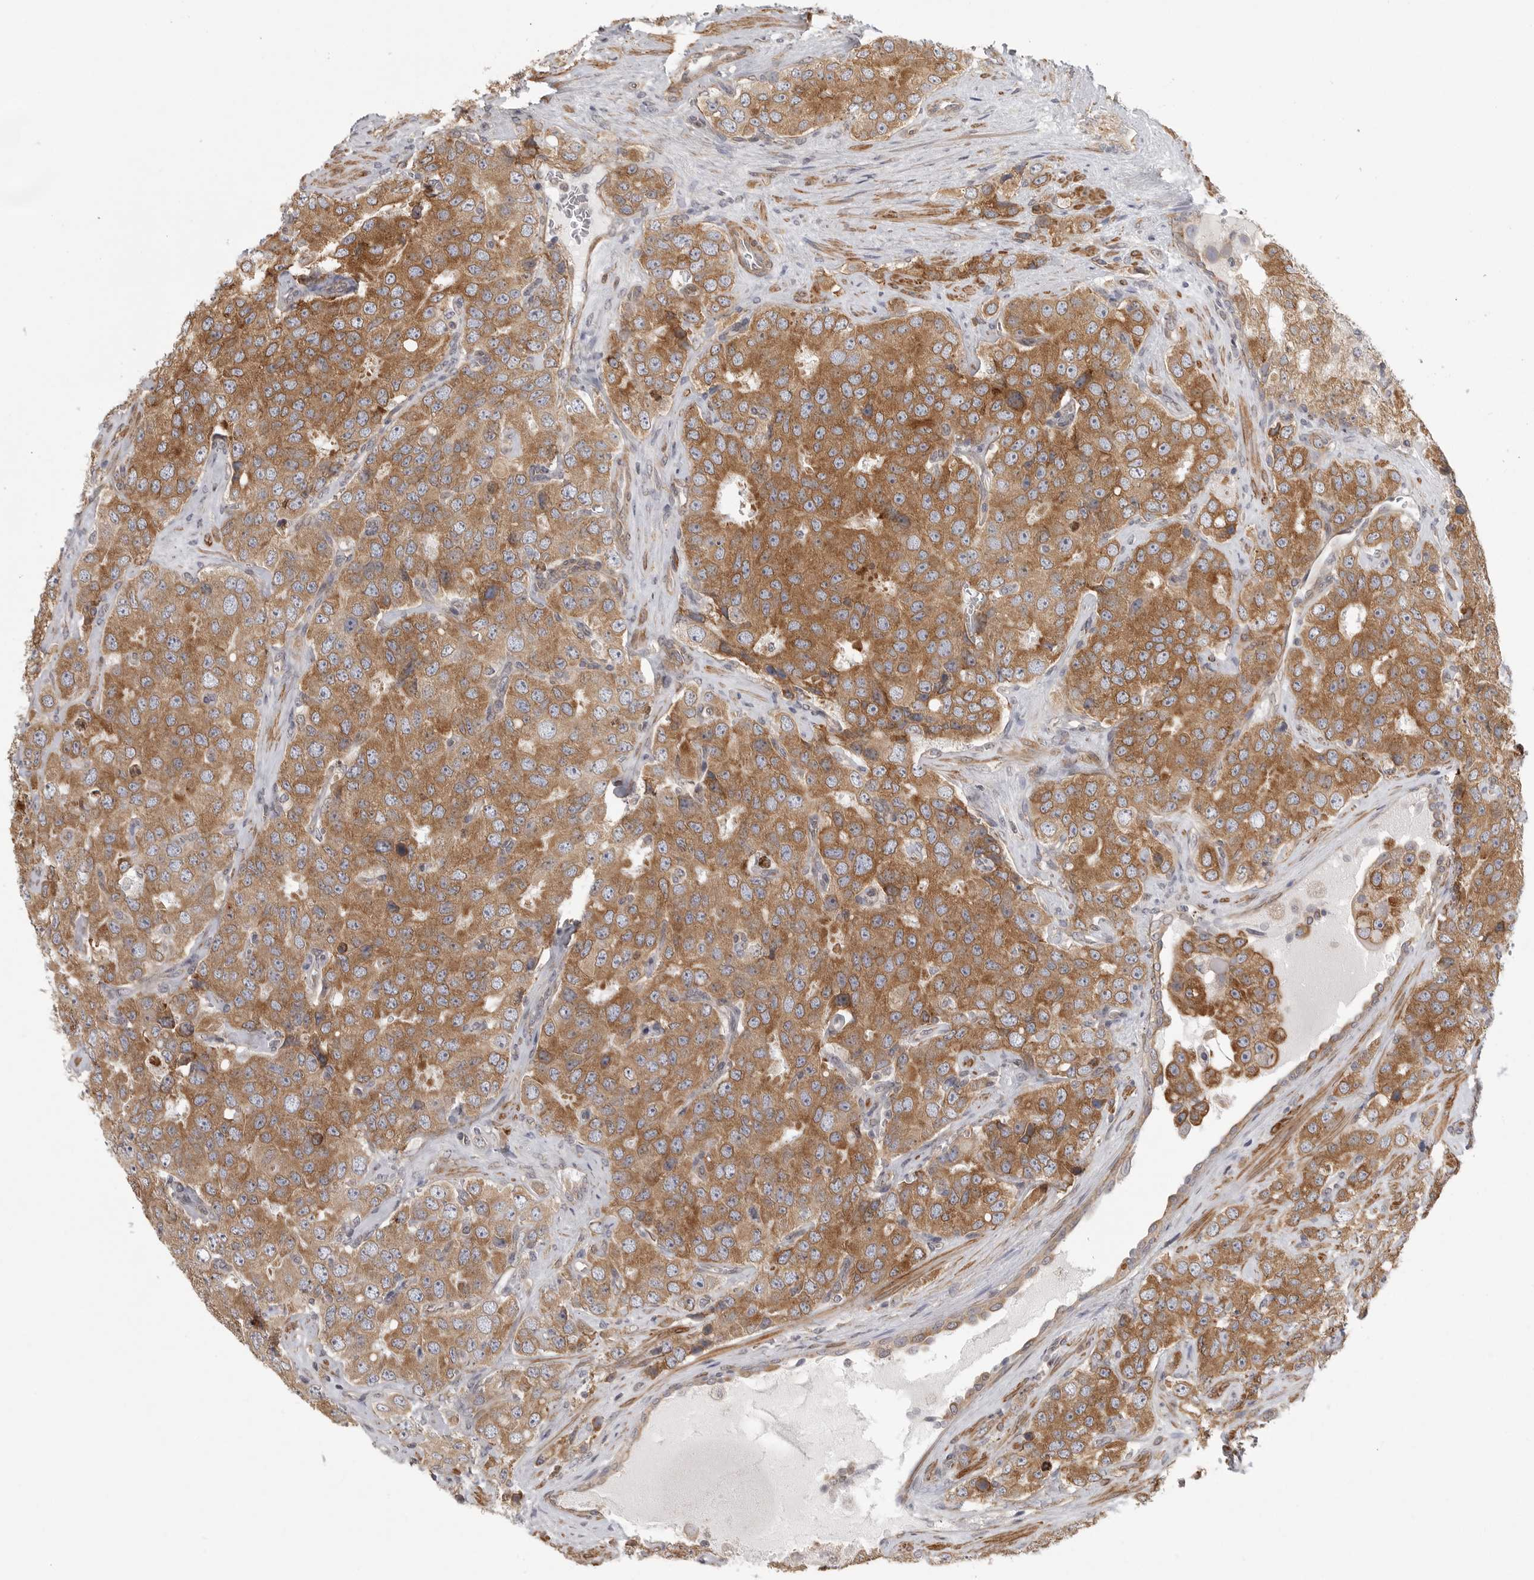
{"staining": {"intensity": "moderate", "quantity": ">75%", "location": "cytoplasmic/membranous"}, "tissue": "prostate cancer", "cell_type": "Tumor cells", "image_type": "cancer", "snomed": [{"axis": "morphology", "description": "Adenocarcinoma, High grade"}, {"axis": "topography", "description": "Prostate"}], "caption": "The histopathology image displays staining of prostate cancer, revealing moderate cytoplasmic/membranous protein staining (brown color) within tumor cells.", "gene": "CERS2", "patient": {"sex": "male", "age": 58}}